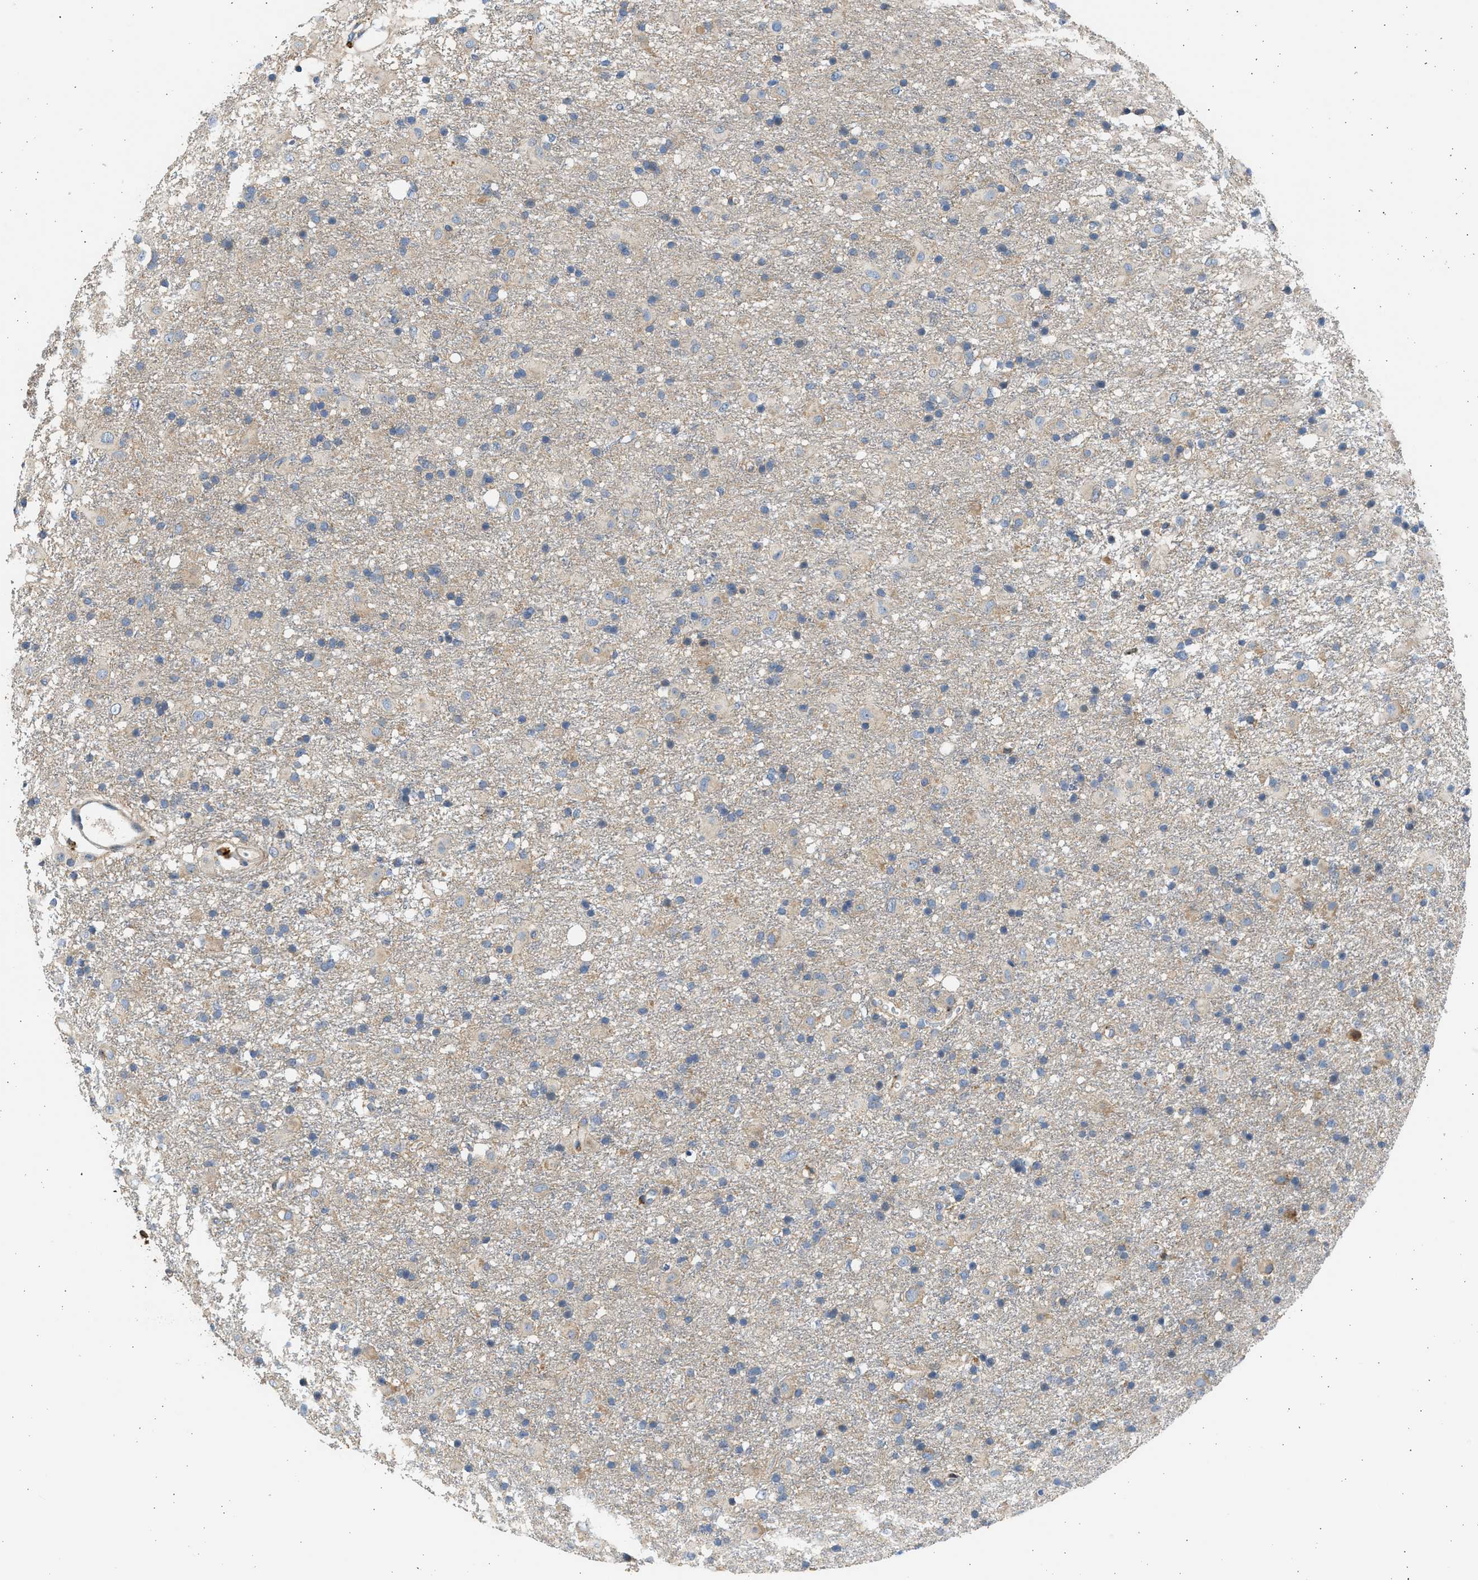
{"staining": {"intensity": "weak", "quantity": "<25%", "location": "cytoplasmic/membranous"}, "tissue": "glioma", "cell_type": "Tumor cells", "image_type": "cancer", "snomed": [{"axis": "morphology", "description": "Glioma, malignant, Low grade"}, {"axis": "topography", "description": "Brain"}], "caption": "An image of human glioma is negative for staining in tumor cells.", "gene": "PLD2", "patient": {"sex": "male", "age": 65}}